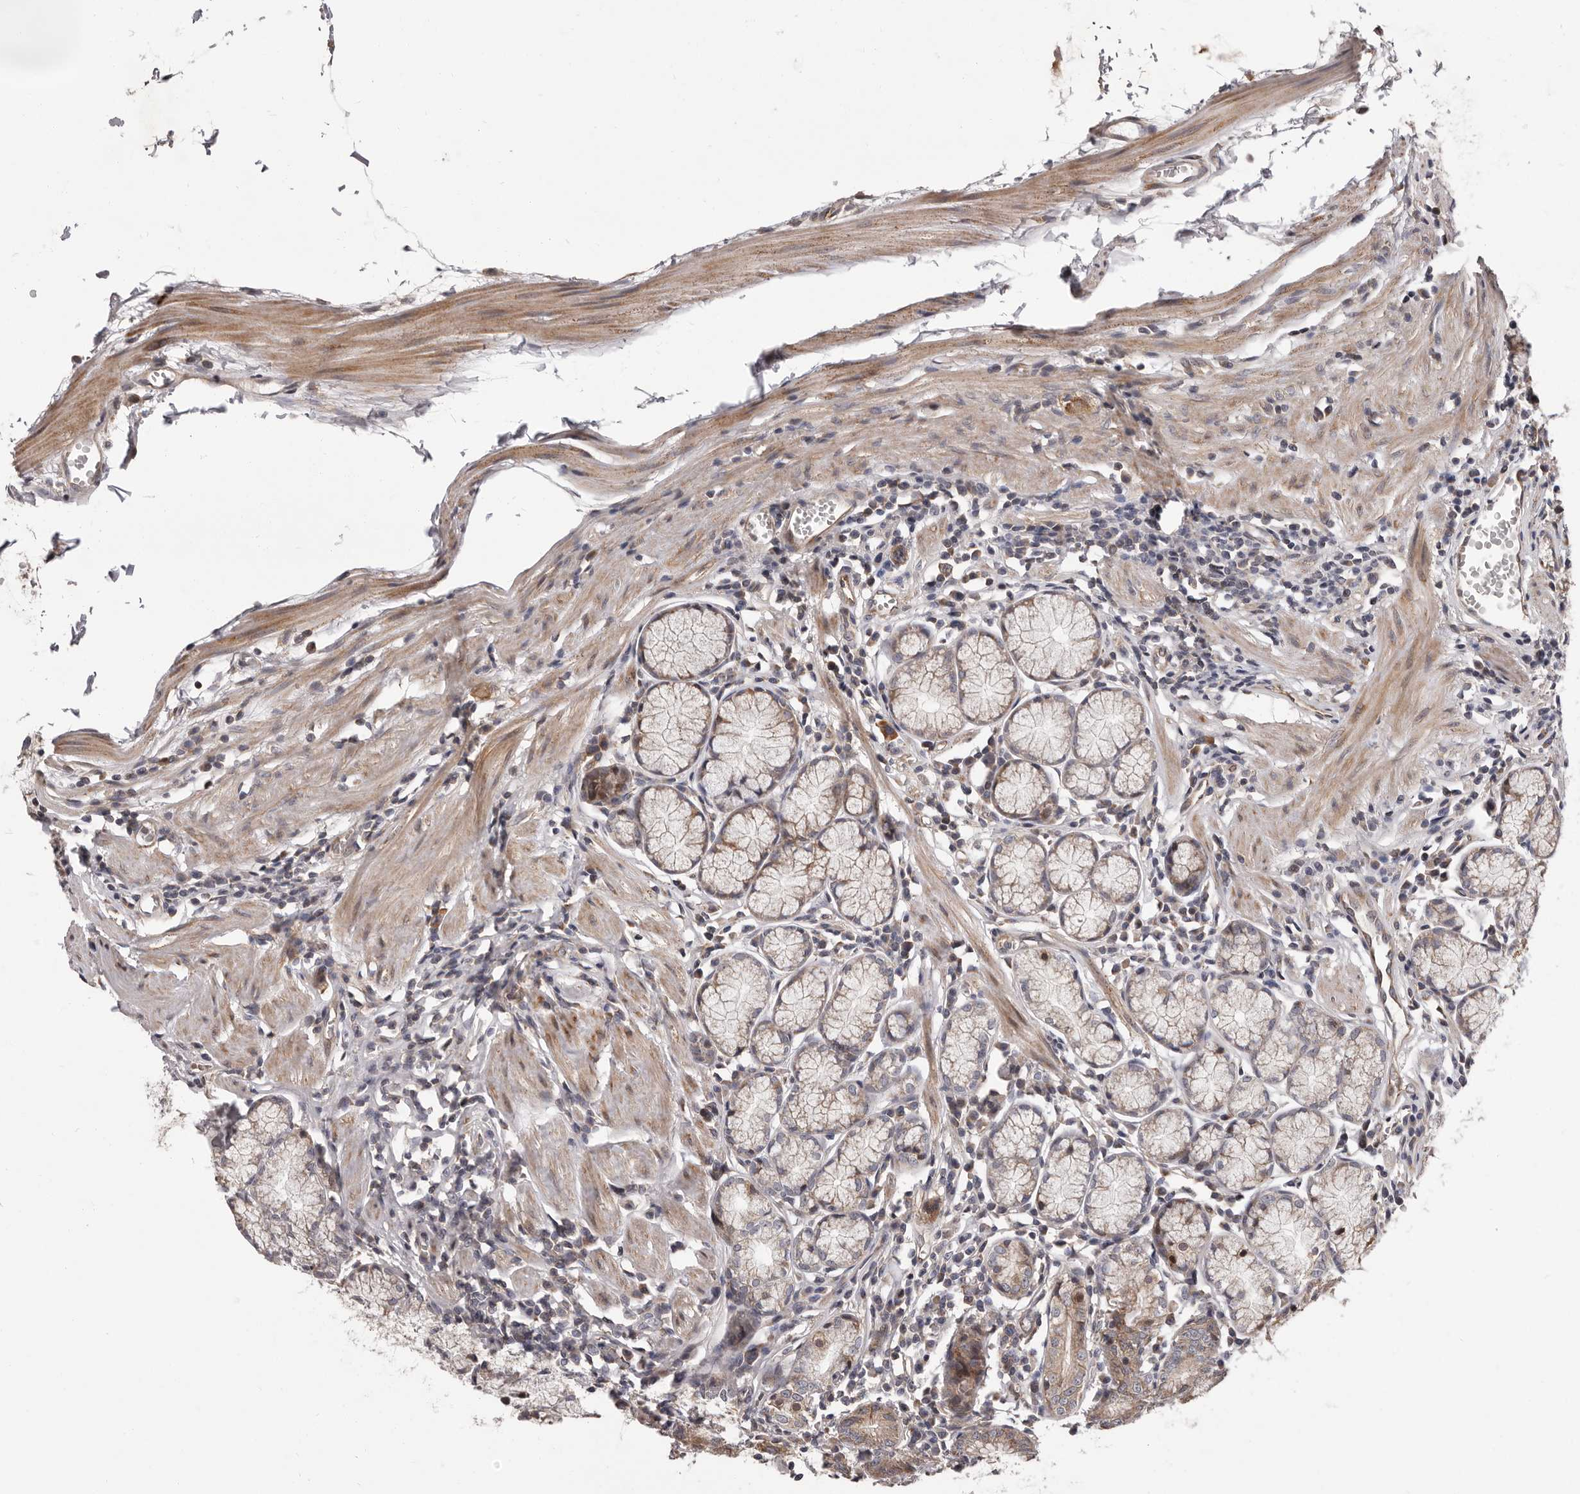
{"staining": {"intensity": "moderate", "quantity": "25%-75%", "location": "cytoplasmic/membranous"}, "tissue": "stomach", "cell_type": "Glandular cells", "image_type": "normal", "snomed": [{"axis": "morphology", "description": "Normal tissue, NOS"}, {"axis": "topography", "description": "Stomach"}], "caption": "Protein staining by immunohistochemistry demonstrates moderate cytoplasmic/membranous positivity in about 25%-75% of glandular cells in unremarkable stomach.", "gene": "VPS37A", "patient": {"sex": "male", "age": 55}}